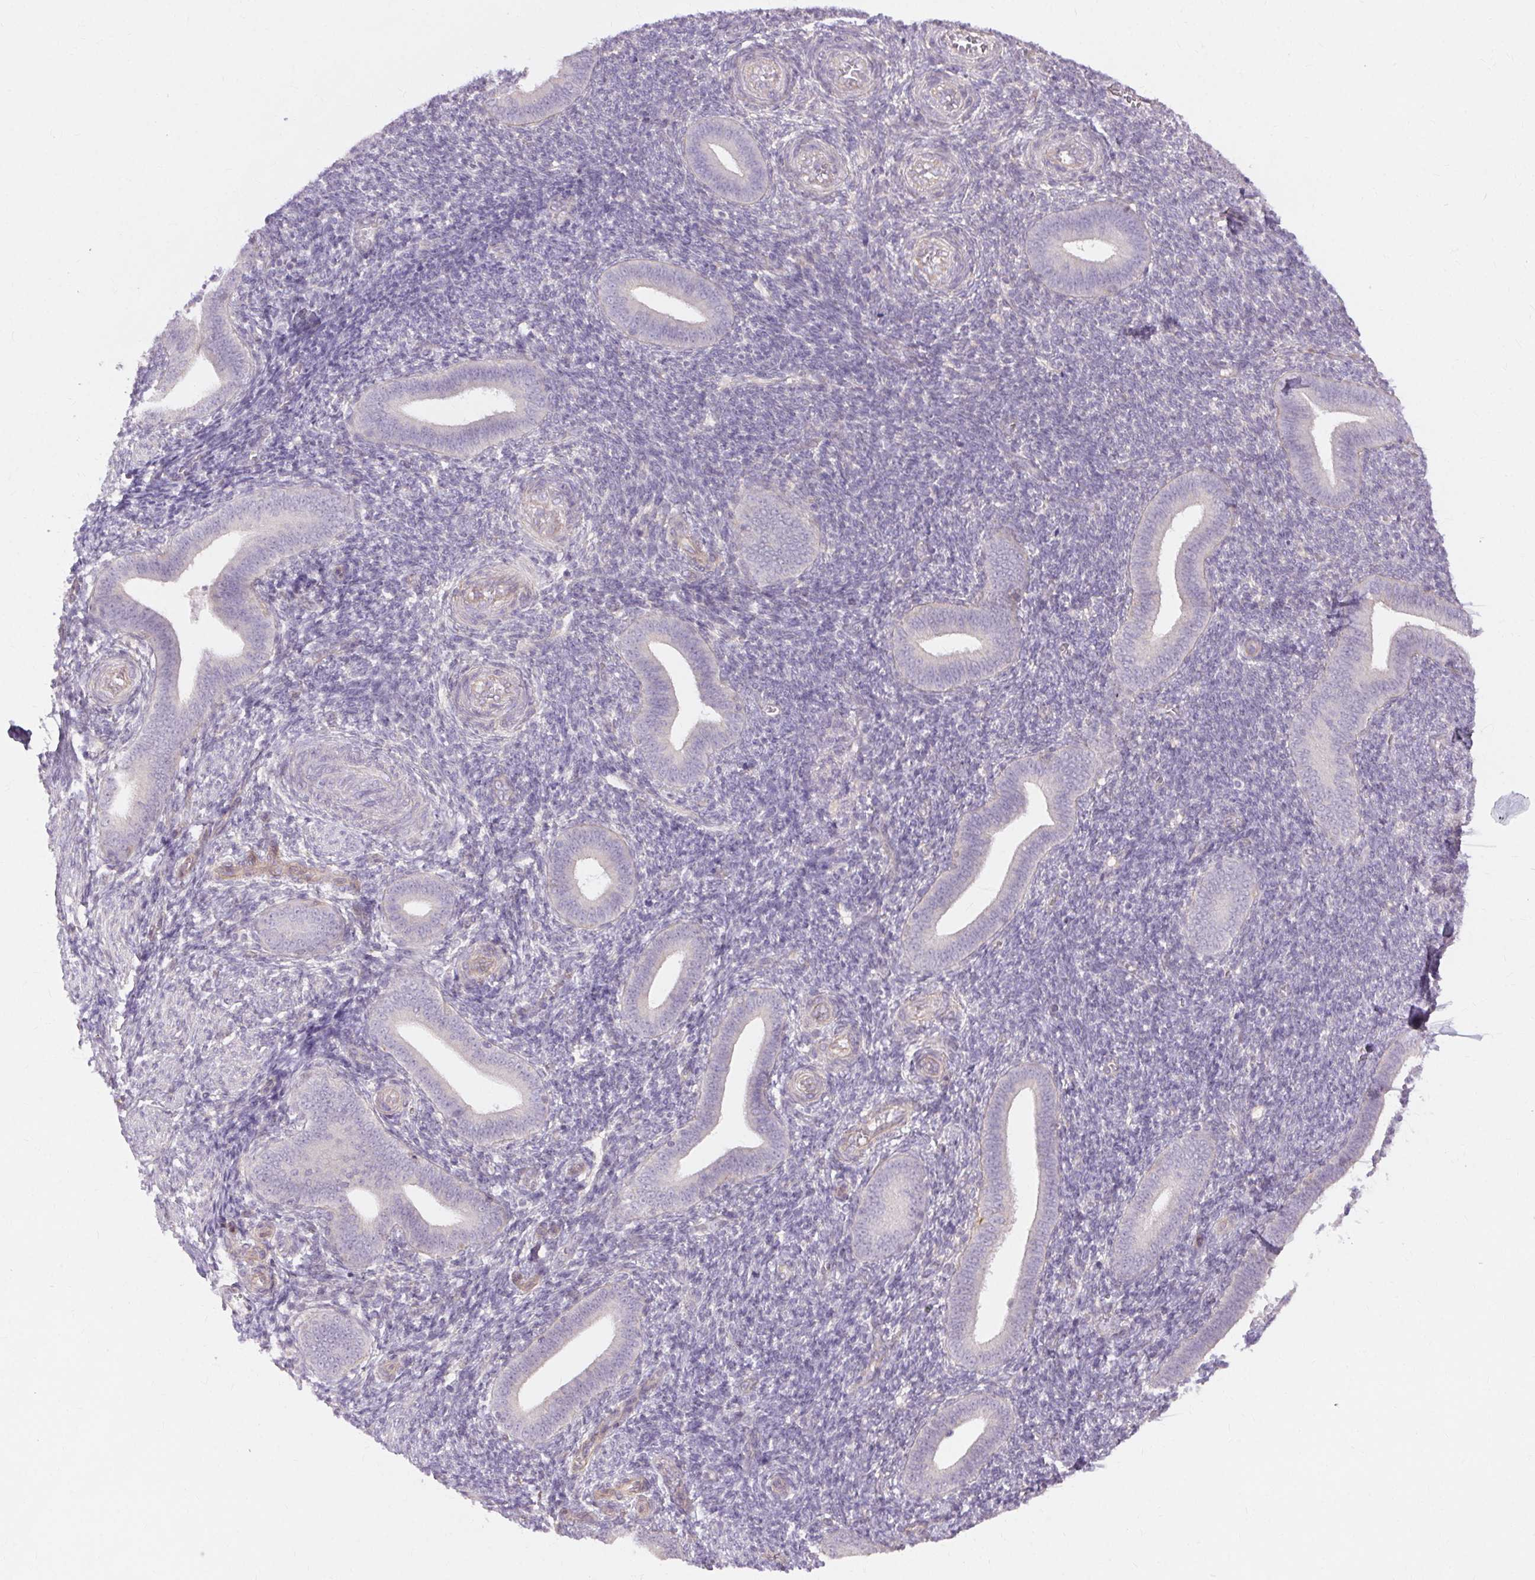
{"staining": {"intensity": "negative", "quantity": "none", "location": "none"}, "tissue": "endometrium", "cell_type": "Cells in endometrial stroma", "image_type": "normal", "snomed": [{"axis": "morphology", "description": "Normal tissue, NOS"}, {"axis": "topography", "description": "Endometrium"}], "caption": "This is a image of immunohistochemistry staining of unremarkable endometrium, which shows no positivity in cells in endometrial stroma. The staining was performed using DAB to visualize the protein expression in brown, while the nuclei were stained in blue with hematoxylin (Magnification: 20x).", "gene": "TM6SF1", "patient": {"sex": "female", "age": 25}}